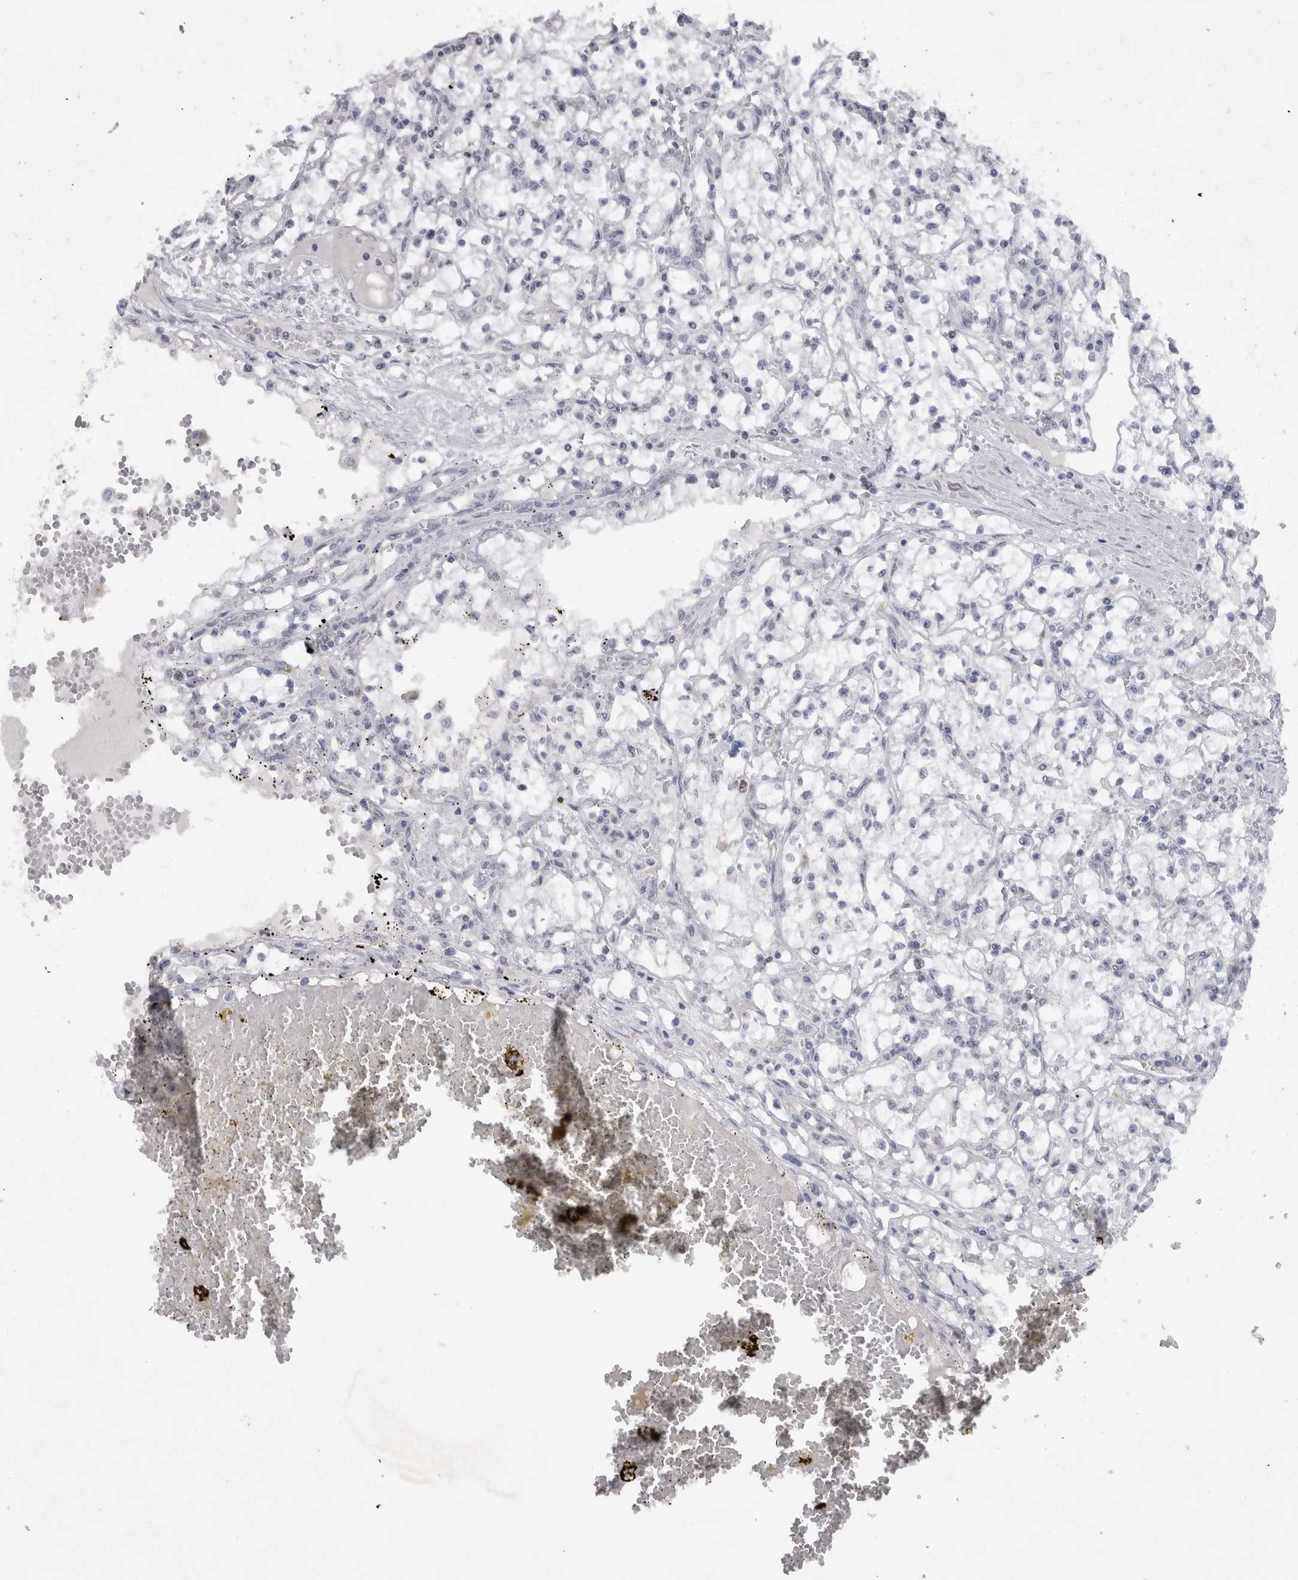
{"staining": {"intensity": "negative", "quantity": "none", "location": "none"}, "tissue": "renal cancer", "cell_type": "Tumor cells", "image_type": "cancer", "snomed": [{"axis": "morphology", "description": "Adenocarcinoma, NOS"}, {"axis": "topography", "description": "Kidney"}], "caption": "This micrograph is of renal cancer (adenocarcinoma) stained with IHC to label a protein in brown with the nuclei are counter-stained blue. There is no staining in tumor cells.", "gene": "KIF18B", "patient": {"sex": "male", "age": 56}}